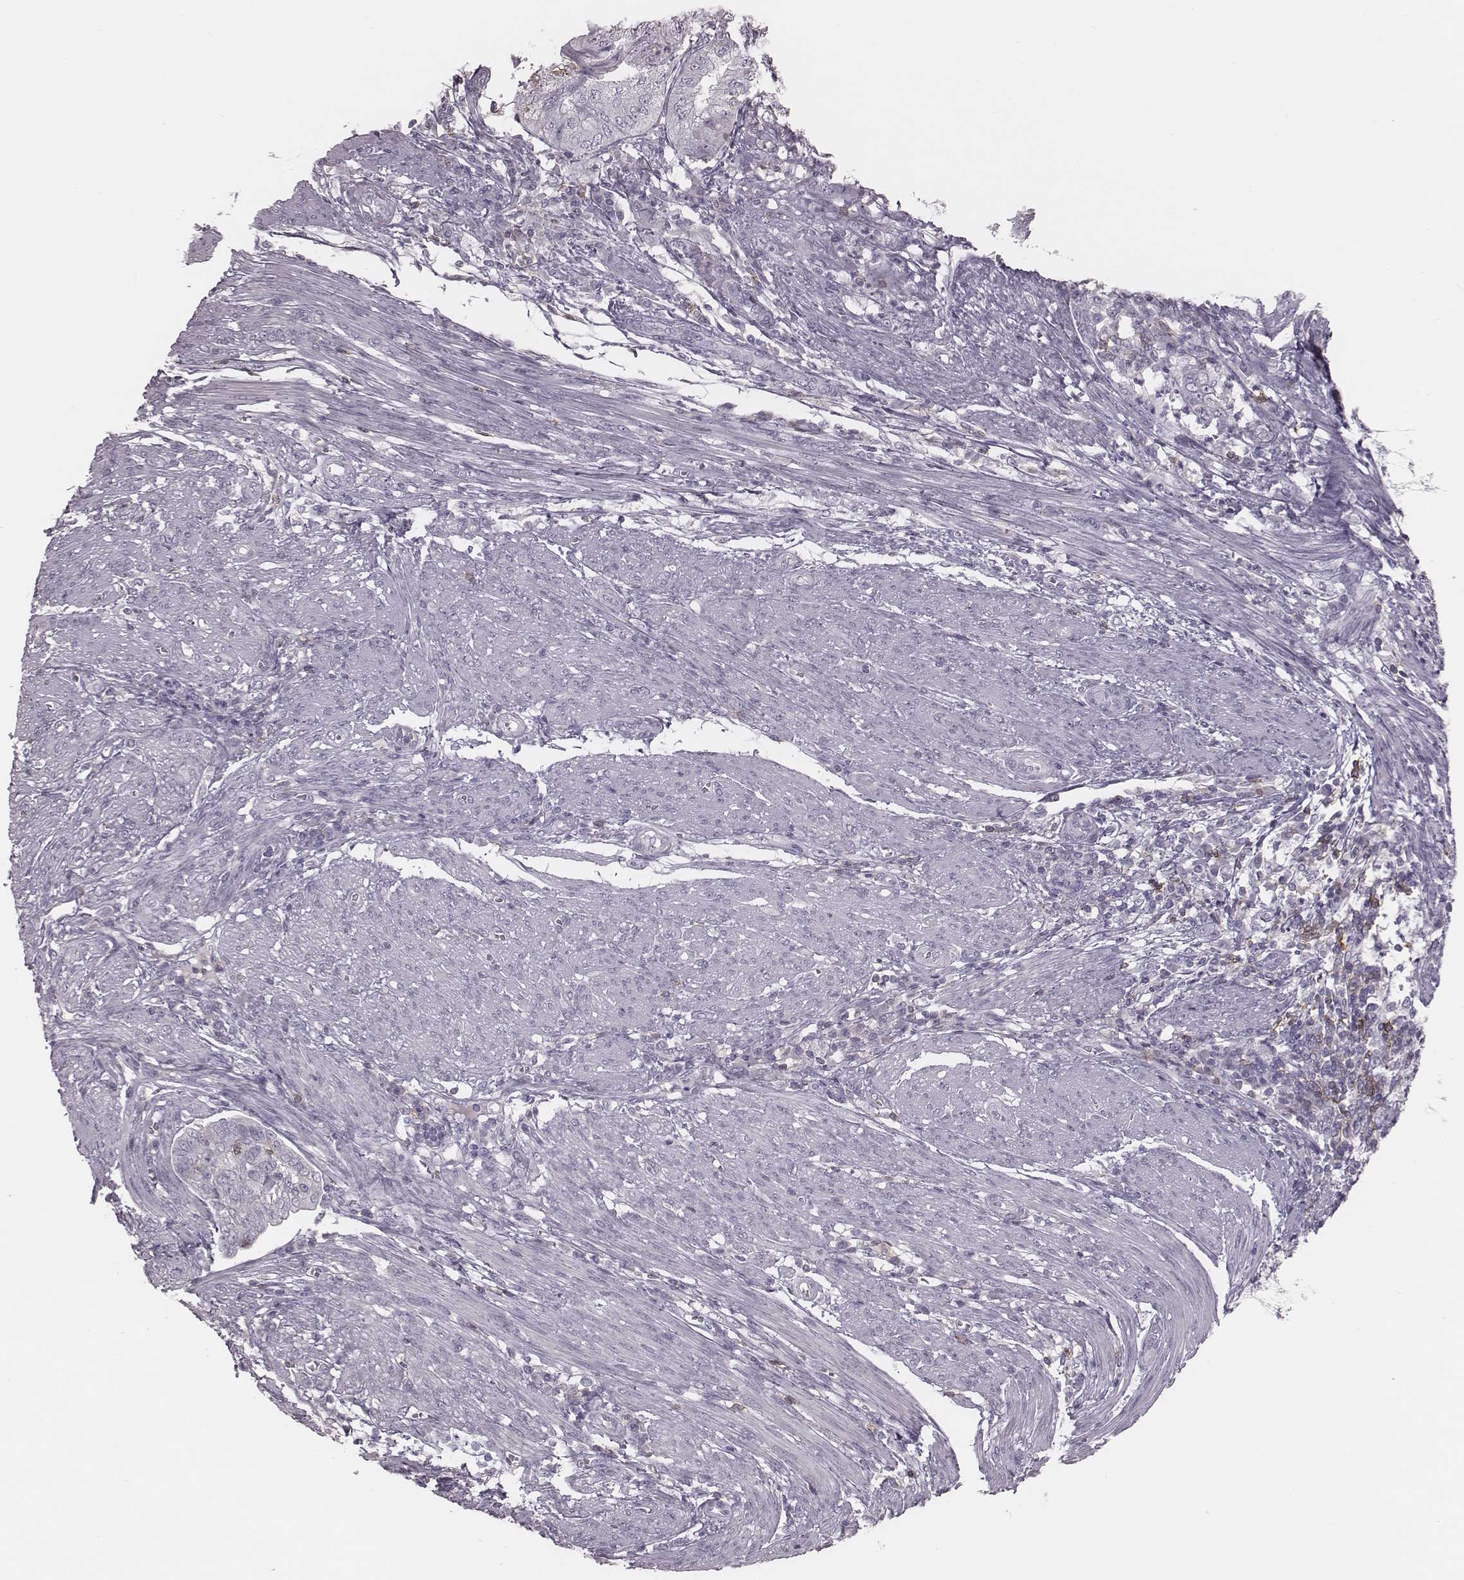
{"staining": {"intensity": "negative", "quantity": "none", "location": "none"}, "tissue": "endometrial cancer", "cell_type": "Tumor cells", "image_type": "cancer", "snomed": [{"axis": "morphology", "description": "Adenocarcinoma, NOS"}, {"axis": "topography", "description": "Endometrium"}], "caption": "This is an immunohistochemistry (IHC) micrograph of endometrial adenocarcinoma. There is no staining in tumor cells.", "gene": "PDCD1", "patient": {"sex": "female", "age": 79}}